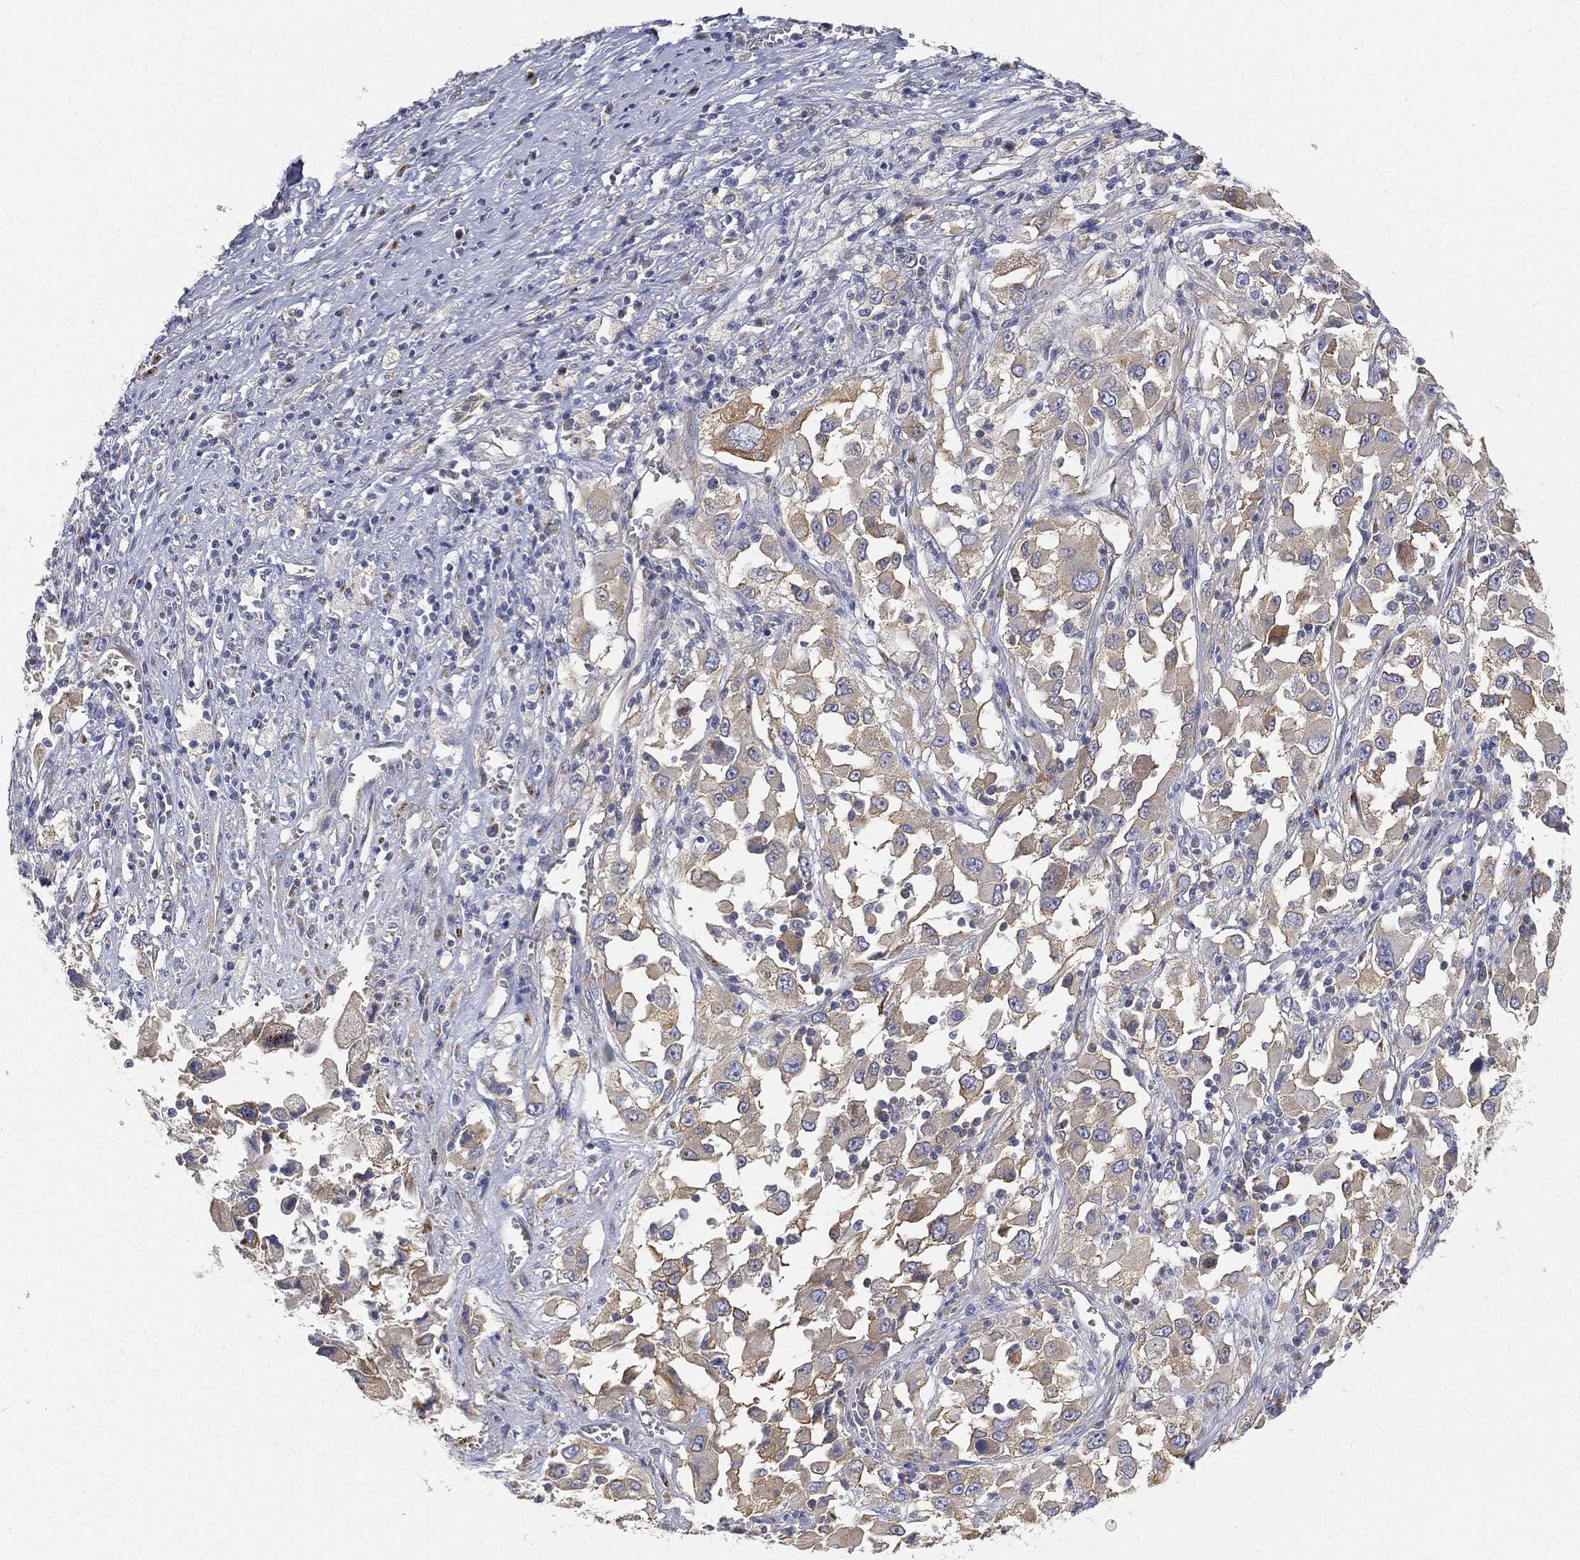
{"staining": {"intensity": "moderate", "quantity": "25%-75%", "location": "cytoplasmic/membranous"}, "tissue": "melanoma", "cell_type": "Tumor cells", "image_type": "cancer", "snomed": [{"axis": "morphology", "description": "Malignant melanoma, Metastatic site"}, {"axis": "topography", "description": "Soft tissue"}], "caption": "Malignant melanoma (metastatic site) stained with DAB immunohistochemistry (IHC) demonstrates medium levels of moderate cytoplasmic/membranous positivity in about 25%-75% of tumor cells.", "gene": "TMEM25", "patient": {"sex": "male", "age": 50}}